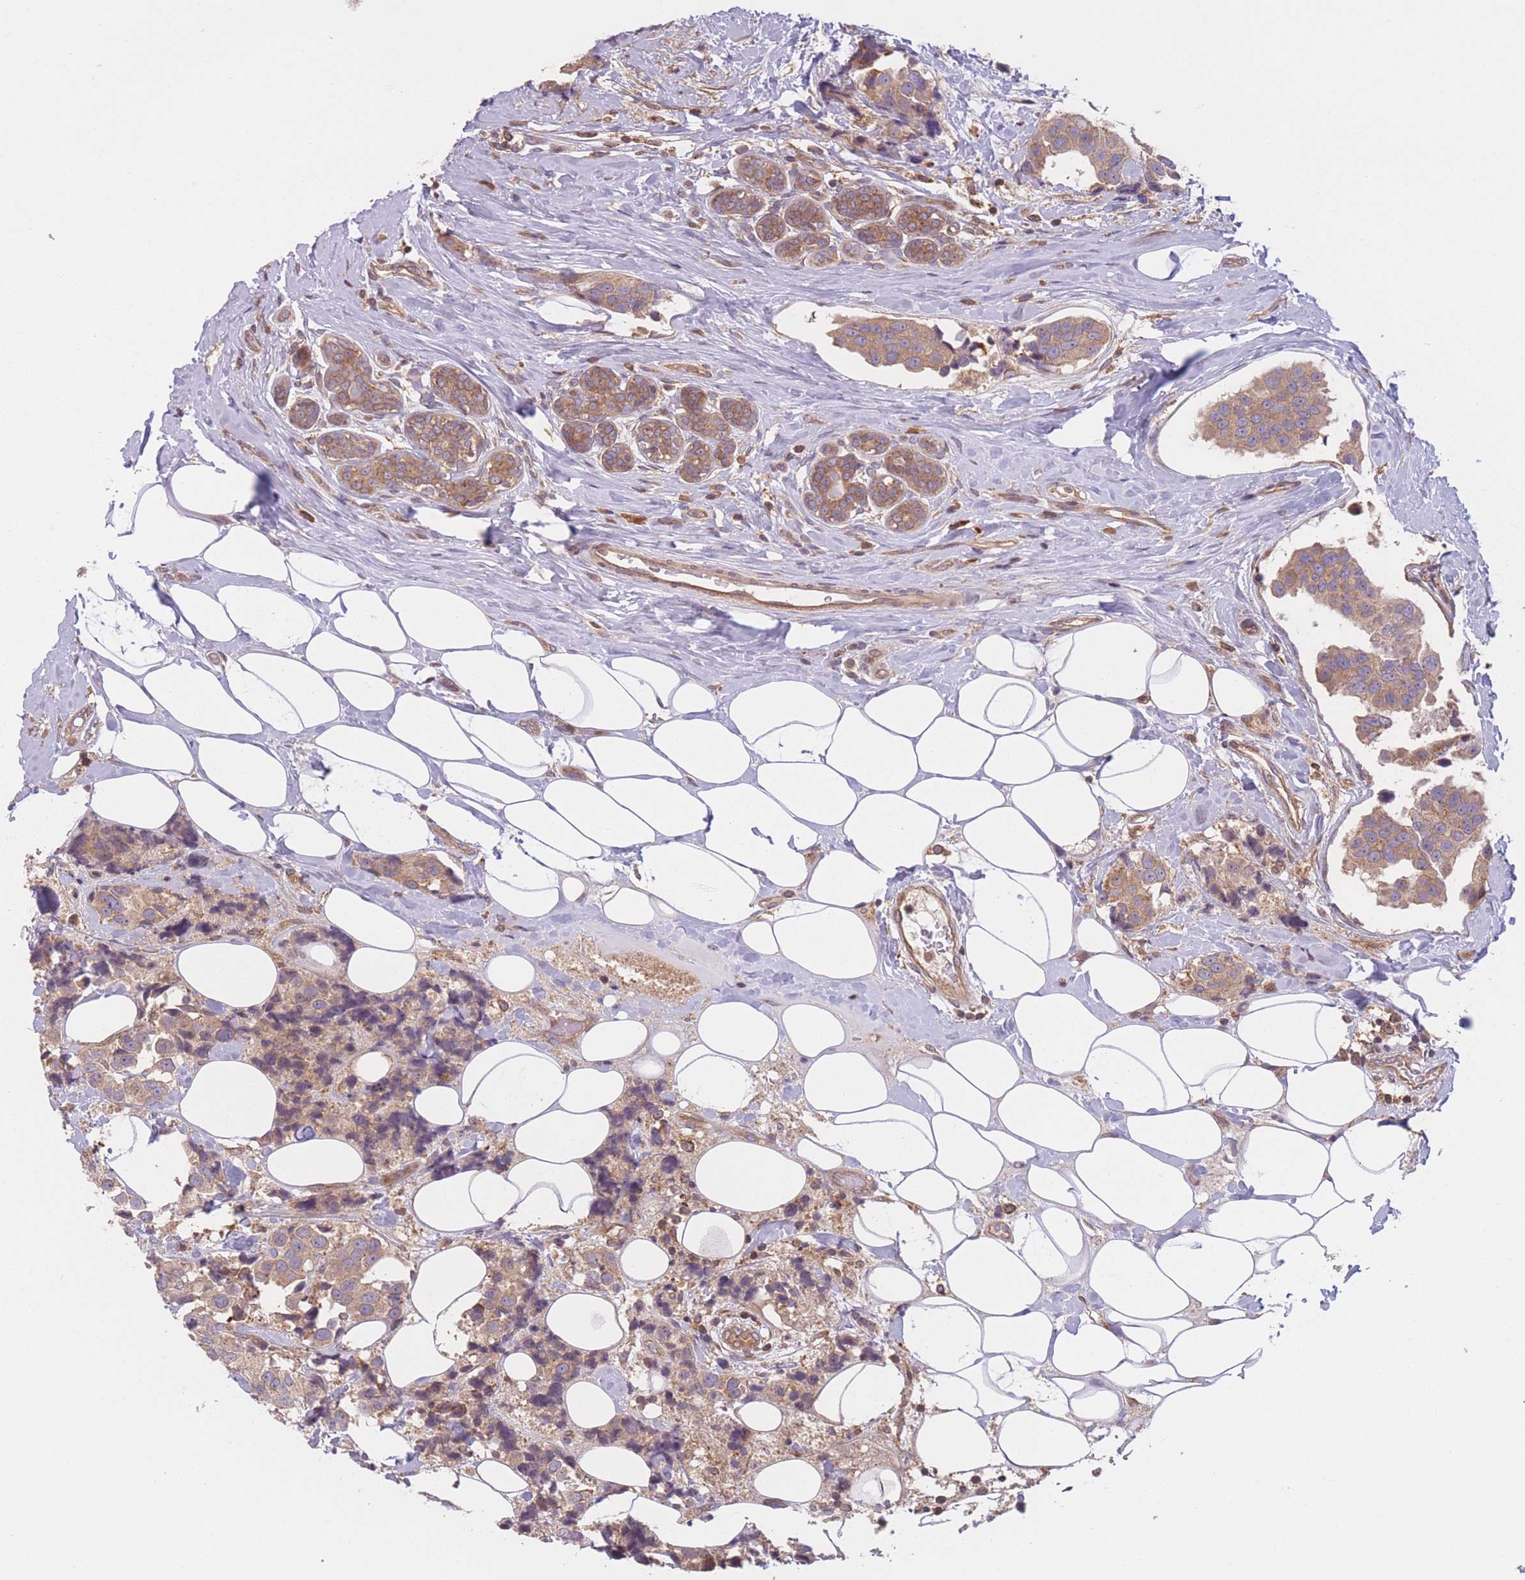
{"staining": {"intensity": "moderate", "quantity": ">75%", "location": "cytoplasmic/membranous"}, "tissue": "breast cancer", "cell_type": "Tumor cells", "image_type": "cancer", "snomed": [{"axis": "morphology", "description": "Normal tissue, NOS"}, {"axis": "morphology", "description": "Duct carcinoma"}, {"axis": "topography", "description": "Breast"}], "caption": "This is a histology image of IHC staining of breast intraductal carcinoma, which shows moderate positivity in the cytoplasmic/membranous of tumor cells.", "gene": "WASHC2A", "patient": {"sex": "female", "age": 39}}